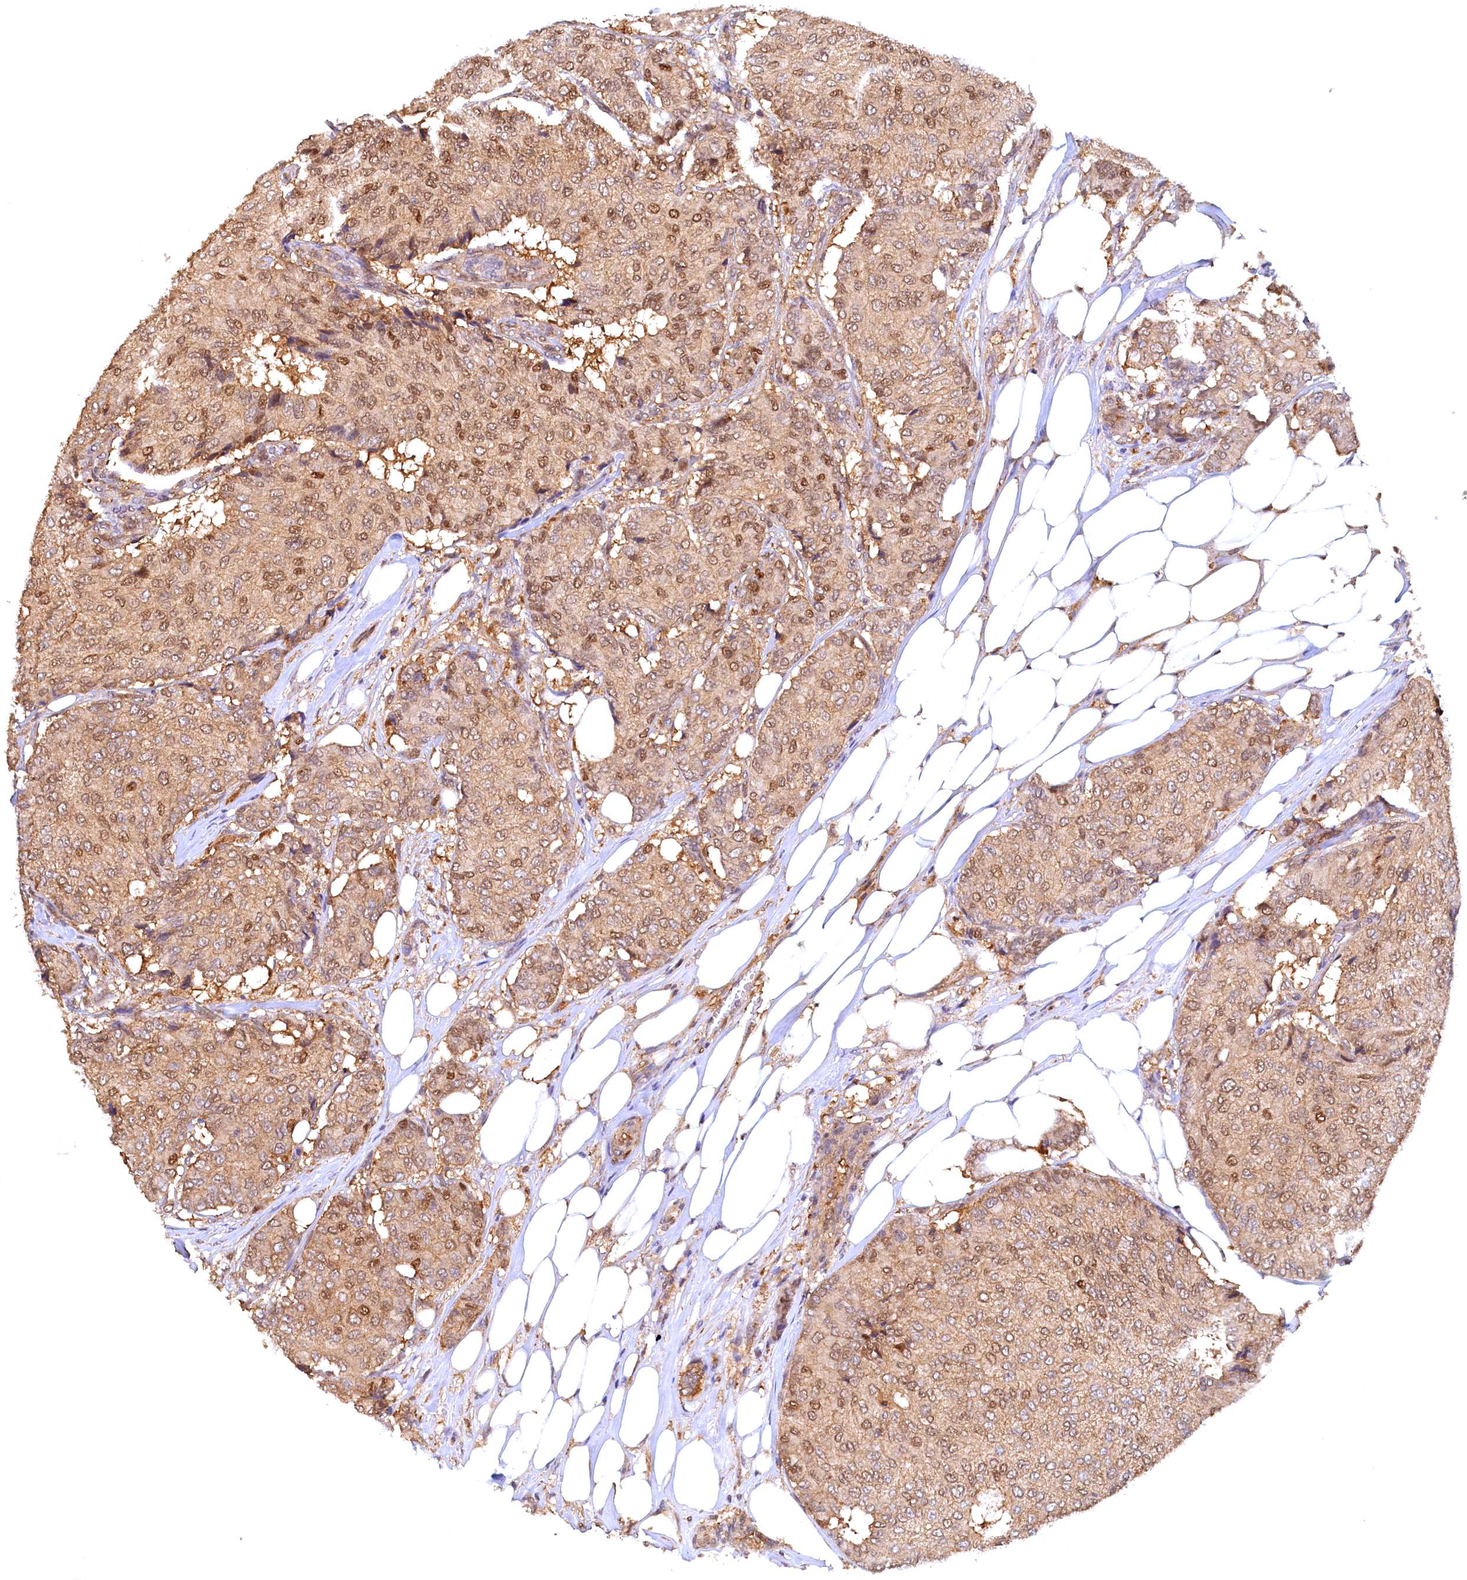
{"staining": {"intensity": "moderate", "quantity": ">75%", "location": "cytoplasmic/membranous,nuclear"}, "tissue": "breast cancer", "cell_type": "Tumor cells", "image_type": "cancer", "snomed": [{"axis": "morphology", "description": "Duct carcinoma"}, {"axis": "topography", "description": "Breast"}], "caption": "Breast cancer (invasive ductal carcinoma) stained with a brown dye reveals moderate cytoplasmic/membranous and nuclear positive positivity in about >75% of tumor cells.", "gene": "UBL7", "patient": {"sex": "female", "age": 75}}